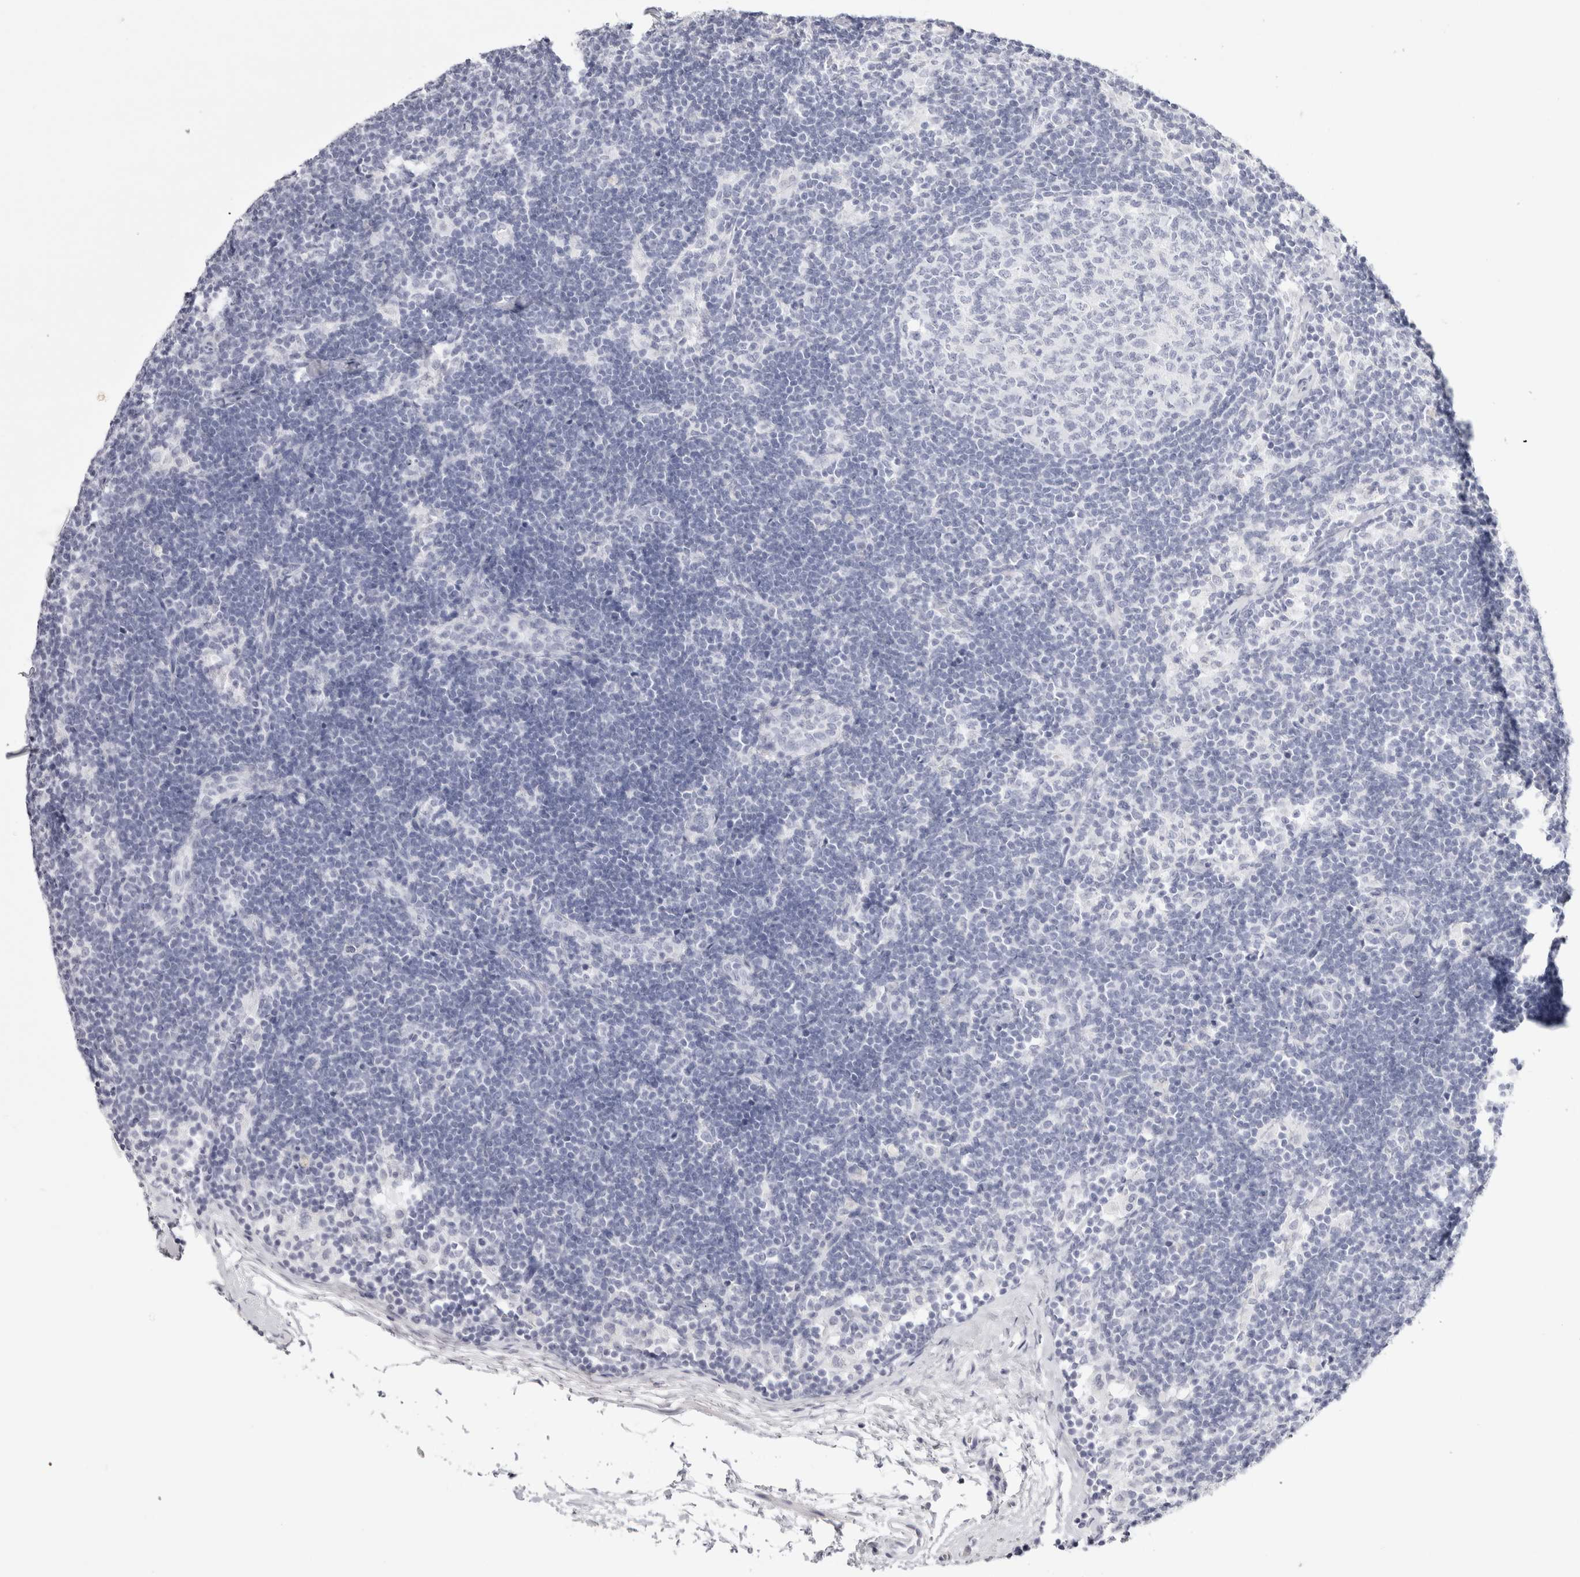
{"staining": {"intensity": "negative", "quantity": "none", "location": "none"}, "tissue": "lymph node", "cell_type": "Germinal center cells", "image_type": "normal", "snomed": [{"axis": "morphology", "description": "Normal tissue, NOS"}, {"axis": "topography", "description": "Lymph node"}], "caption": "IHC of benign human lymph node exhibits no positivity in germinal center cells.", "gene": "GARIN1A", "patient": {"sex": "female", "age": 22}}